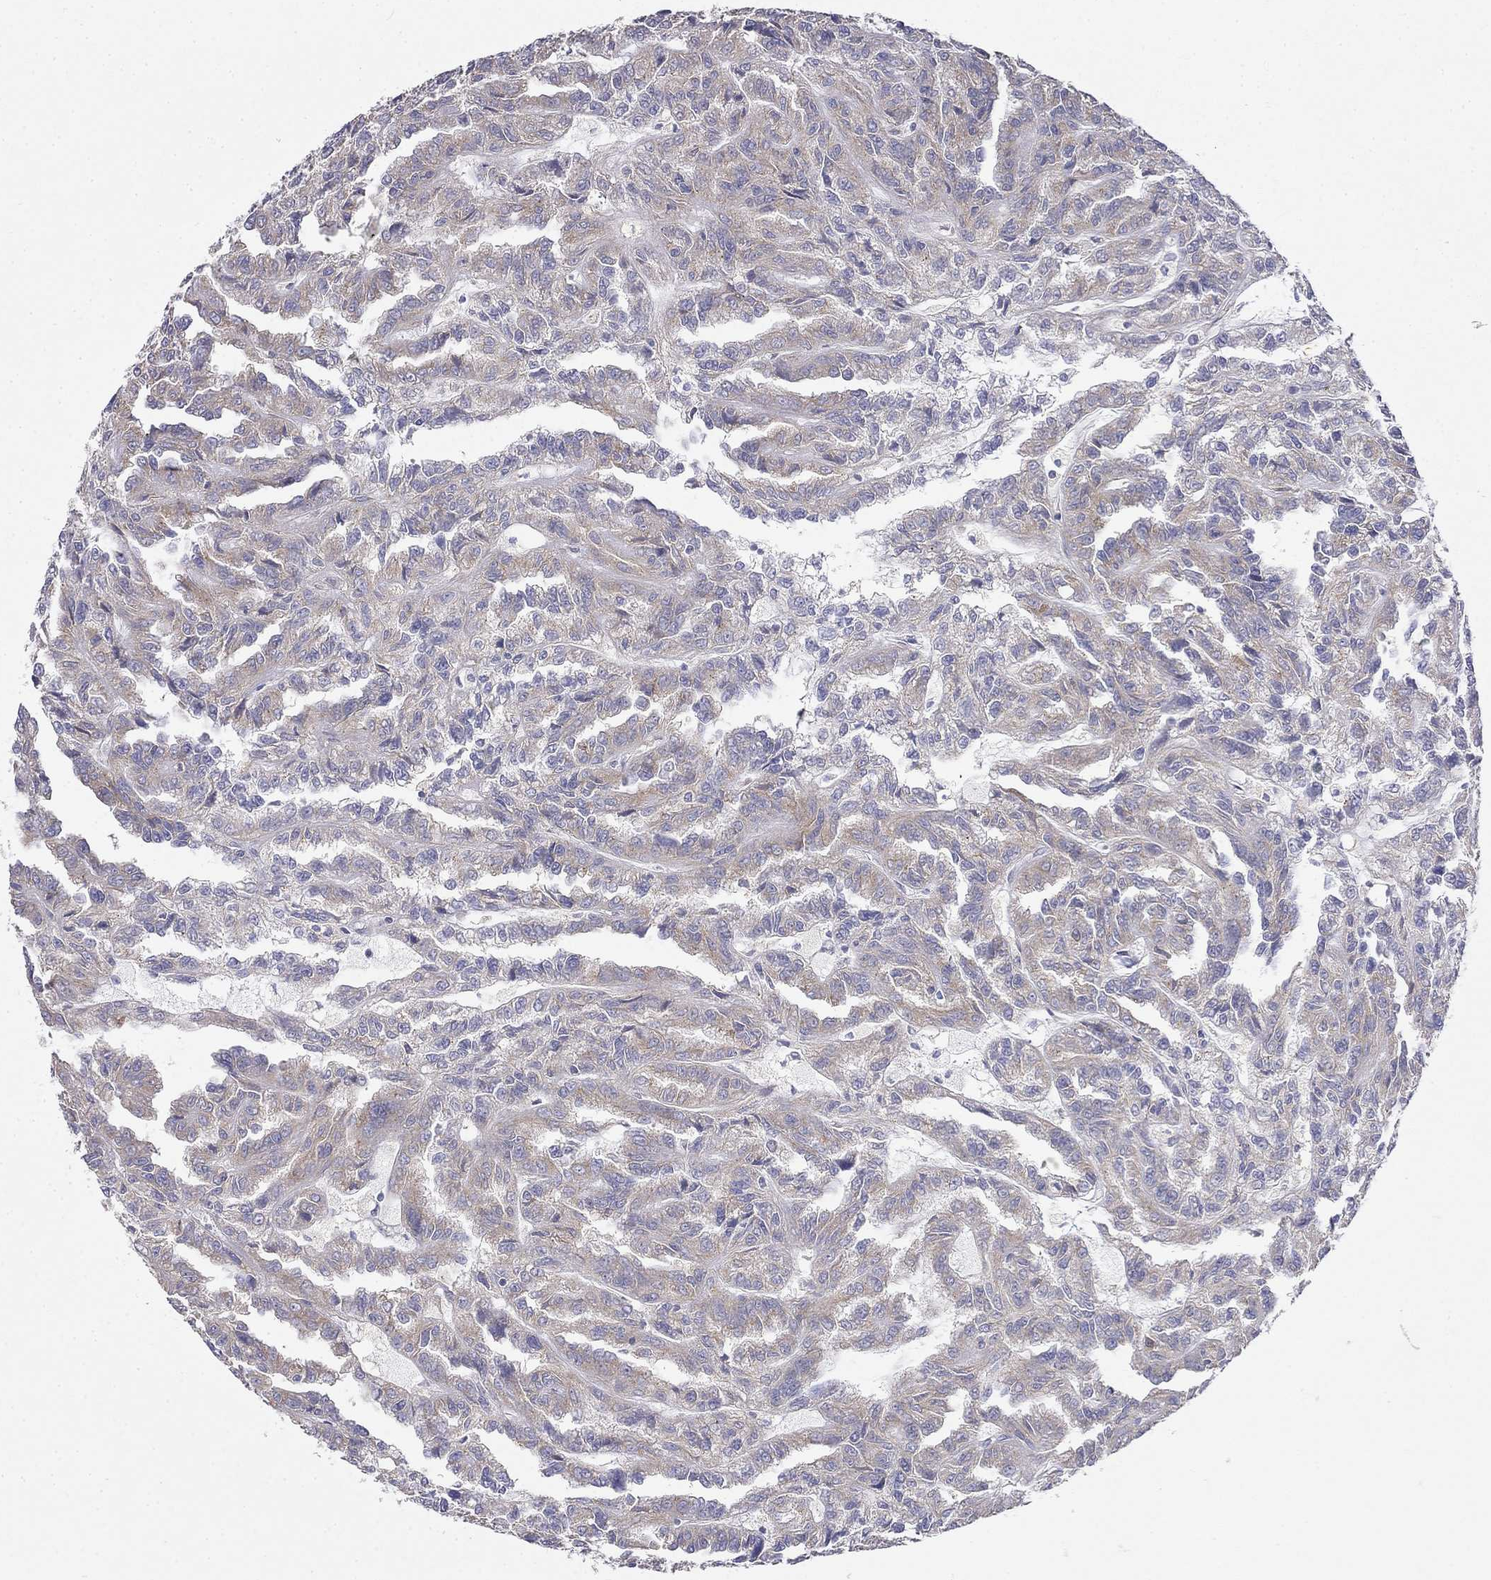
{"staining": {"intensity": "weak", "quantity": "25%-75%", "location": "cytoplasmic/membranous"}, "tissue": "renal cancer", "cell_type": "Tumor cells", "image_type": "cancer", "snomed": [{"axis": "morphology", "description": "Adenocarcinoma, NOS"}, {"axis": "topography", "description": "Kidney"}], "caption": "Renal cancer (adenocarcinoma) stained for a protein exhibits weak cytoplasmic/membranous positivity in tumor cells.", "gene": "LONRF2", "patient": {"sex": "male", "age": 79}}